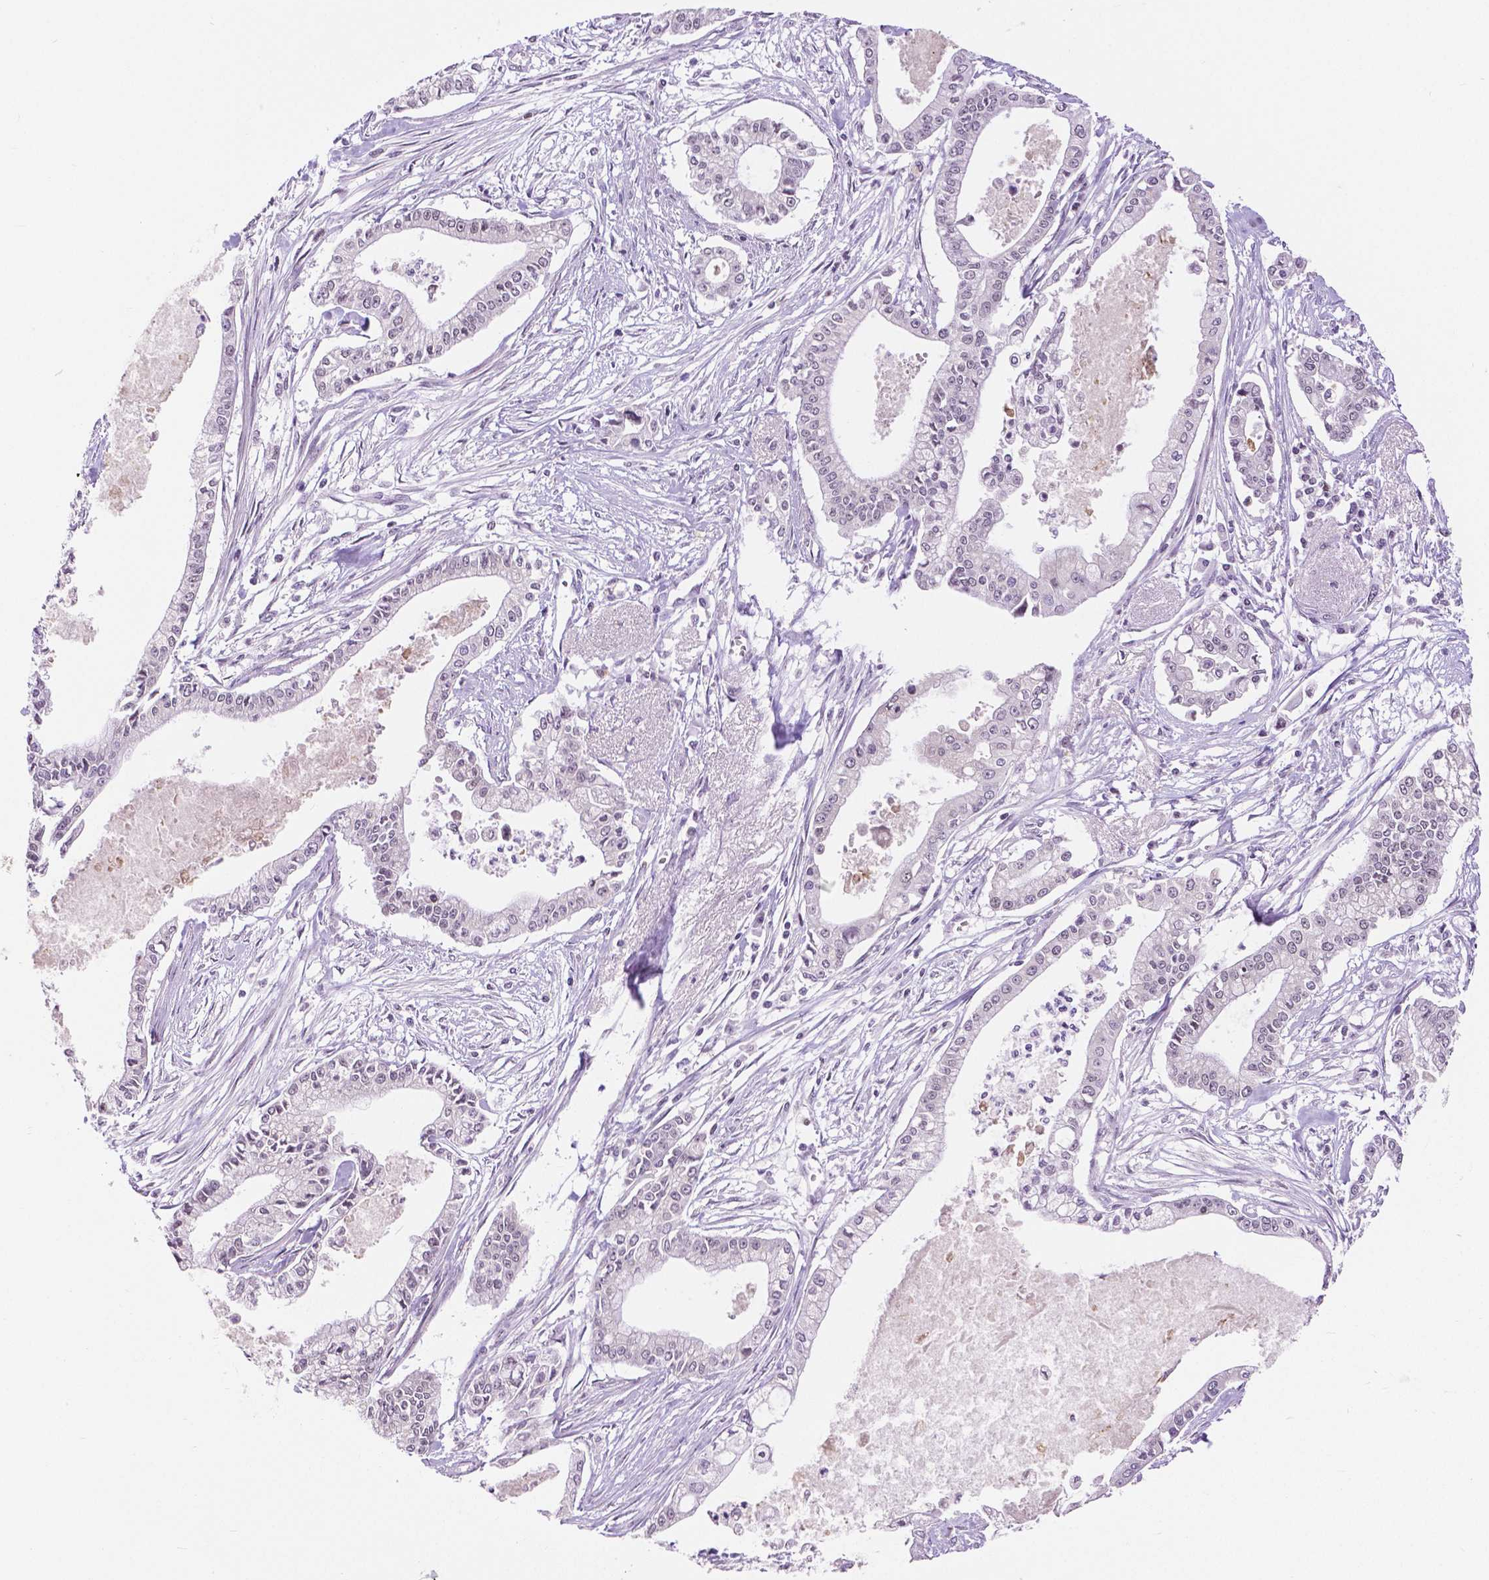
{"staining": {"intensity": "negative", "quantity": "none", "location": "none"}, "tissue": "pancreatic cancer", "cell_type": "Tumor cells", "image_type": "cancer", "snomed": [{"axis": "morphology", "description": "Adenocarcinoma, NOS"}, {"axis": "topography", "description": "Pancreas"}], "caption": "DAB immunohistochemical staining of pancreatic cancer (adenocarcinoma) displays no significant expression in tumor cells.", "gene": "NHP2", "patient": {"sex": "female", "age": 65}}